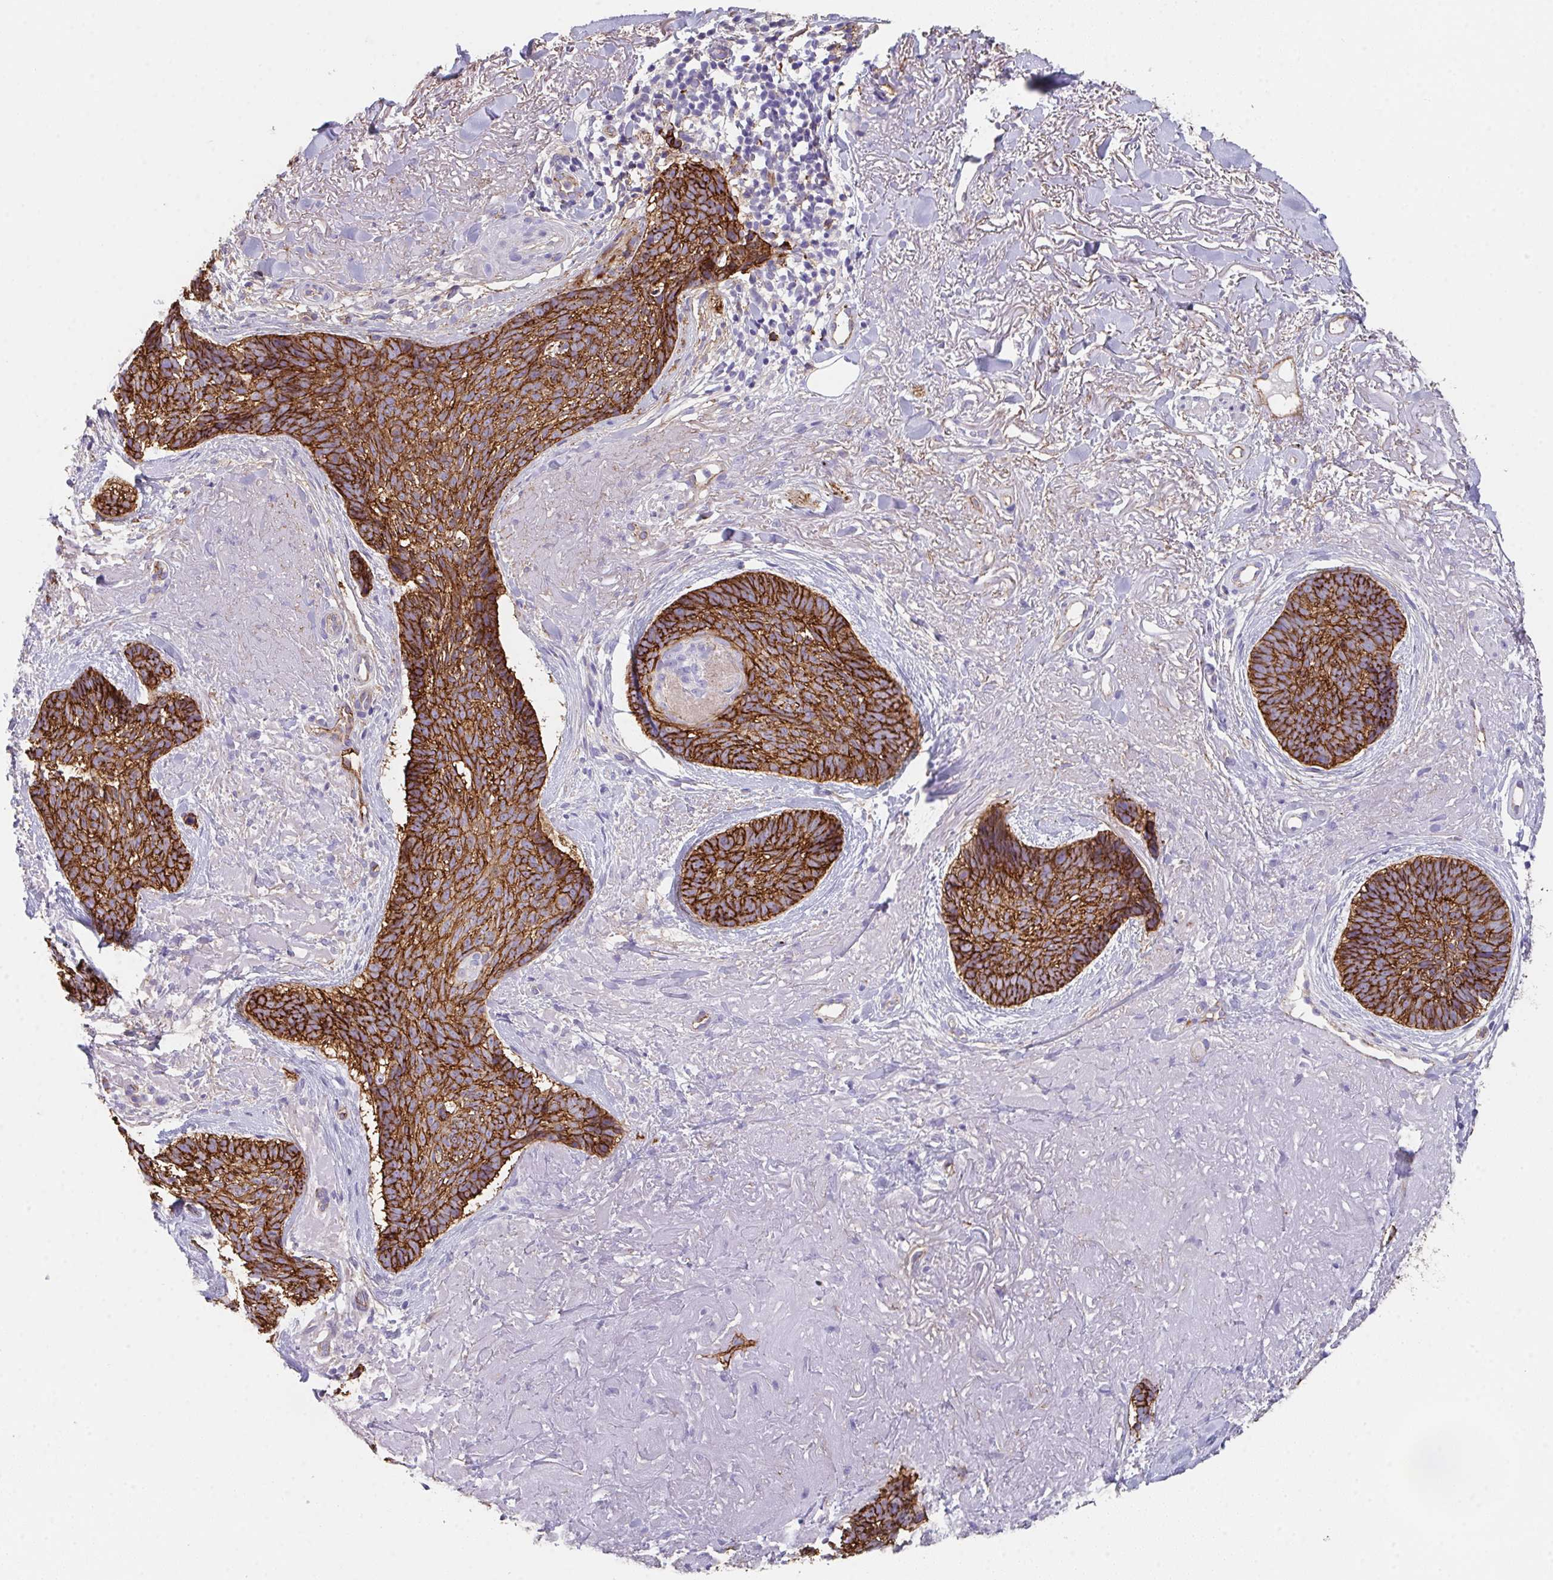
{"staining": {"intensity": "strong", "quantity": ">75%", "location": "cytoplasmic/membranous"}, "tissue": "skin cancer", "cell_type": "Tumor cells", "image_type": "cancer", "snomed": [{"axis": "morphology", "description": "Basal cell carcinoma"}, {"axis": "topography", "description": "Skin"}, {"axis": "topography", "description": "Skin of face"}, {"axis": "topography", "description": "Skin of nose"}], "caption": "A brown stain highlights strong cytoplasmic/membranous expression of a protein in skin cancer (basal cell carcinoma) tumor cells. The protein of interest is stained brown, and the nuclei are stained in blue (DAB IHC with brightfield microscopy, high magnification).", "gene": "DBN1", "patient": {"sex": "female", "age": 86}}